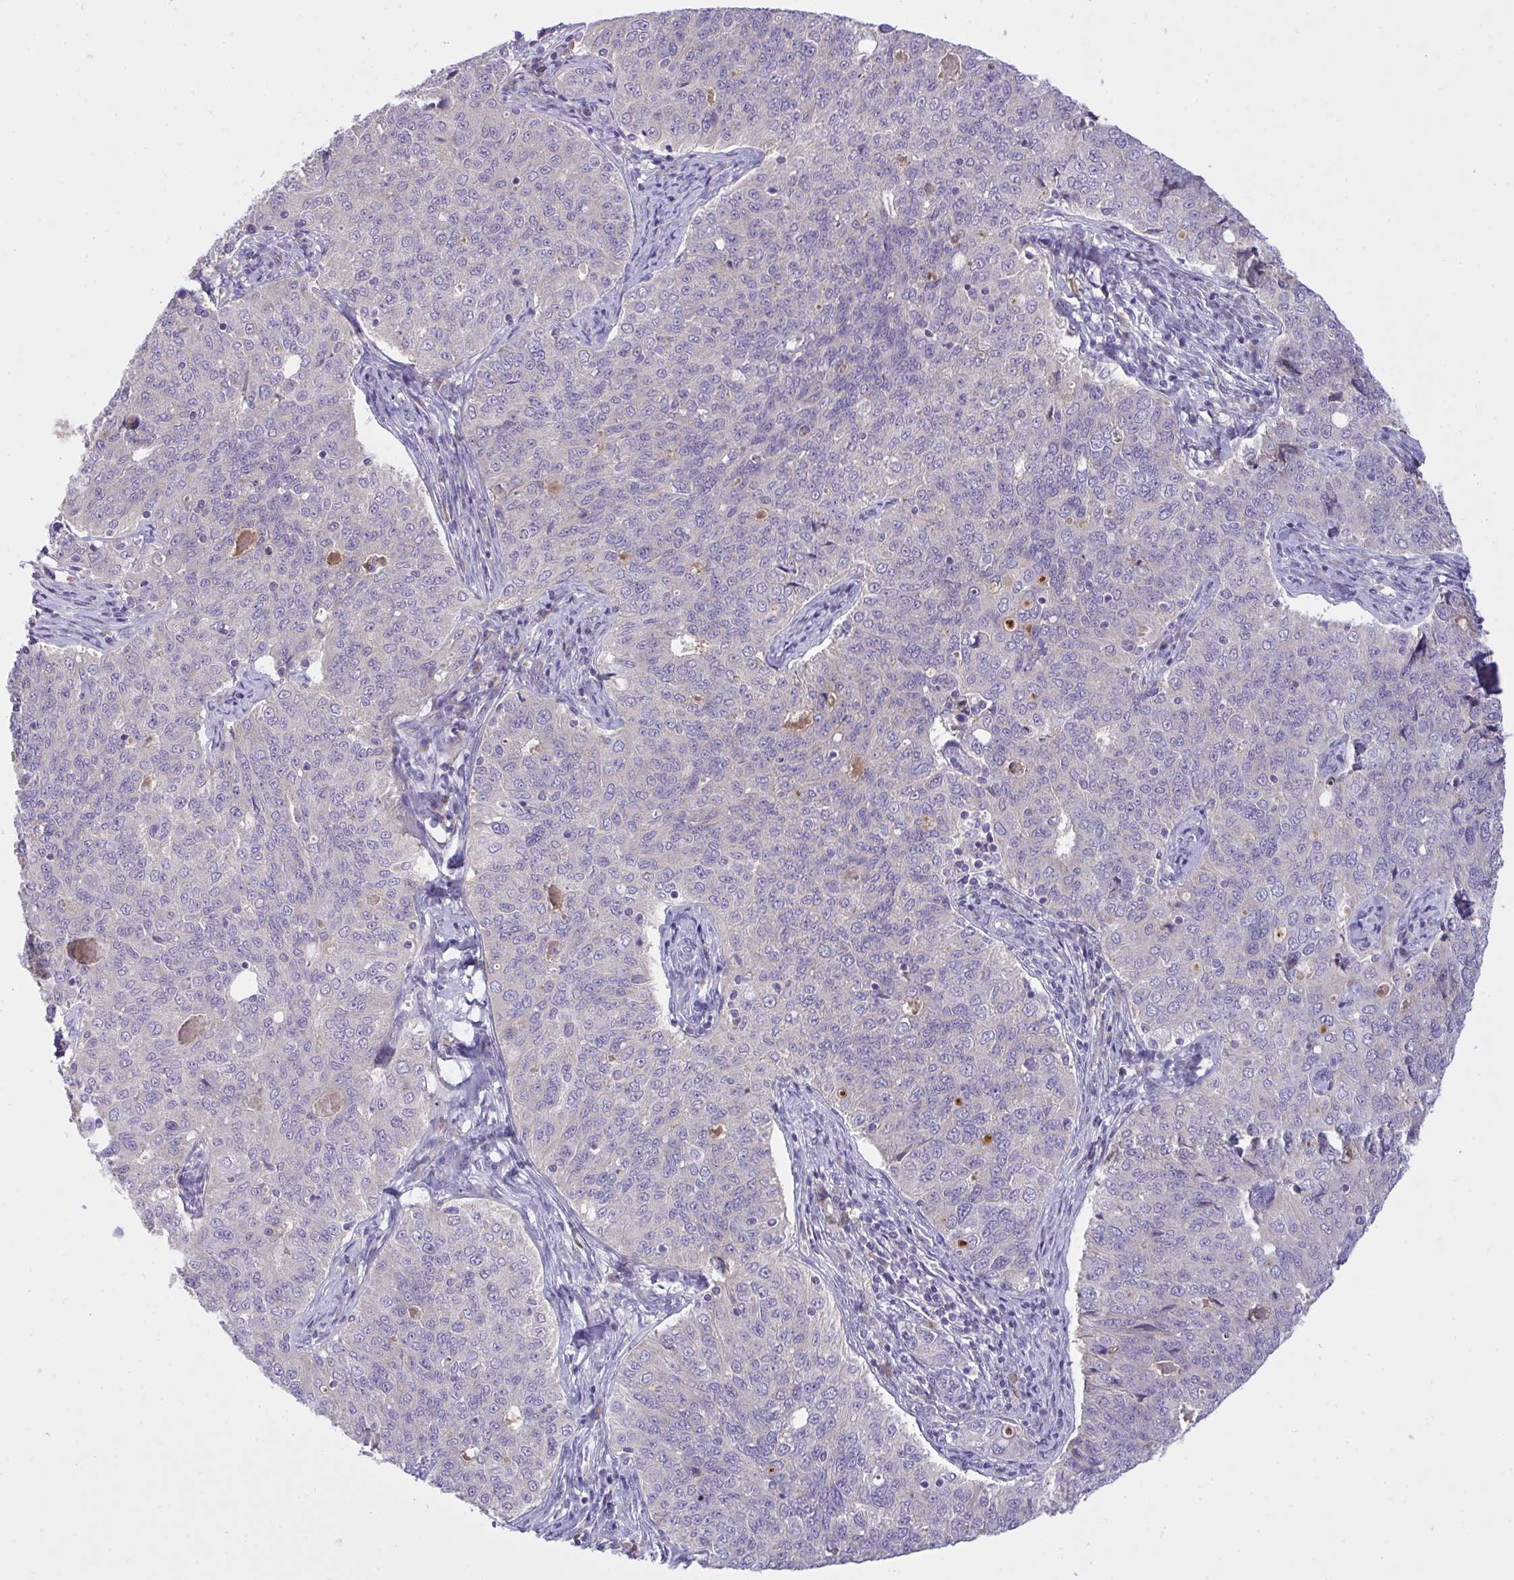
{"staining": {"intensity": "negative", "quantity": "none", "location": "none"}, "tissue": "endometrial cancer", "cell_type": "Tumor cells", "image_type": "cancer", "snomed": [{"axis": "morphology", "description": "Adenocarcinoma, NOS"}, {"axis": "topography", "description": "Endometrium"}], "caption": "This is an immunohistochemistry (IHC) image of human endometrial cancer (adenocarcinoma). There is no expression in tumor cells.", "gene": "ZNF581", "patient": {"sex": "female", "age": 43}}